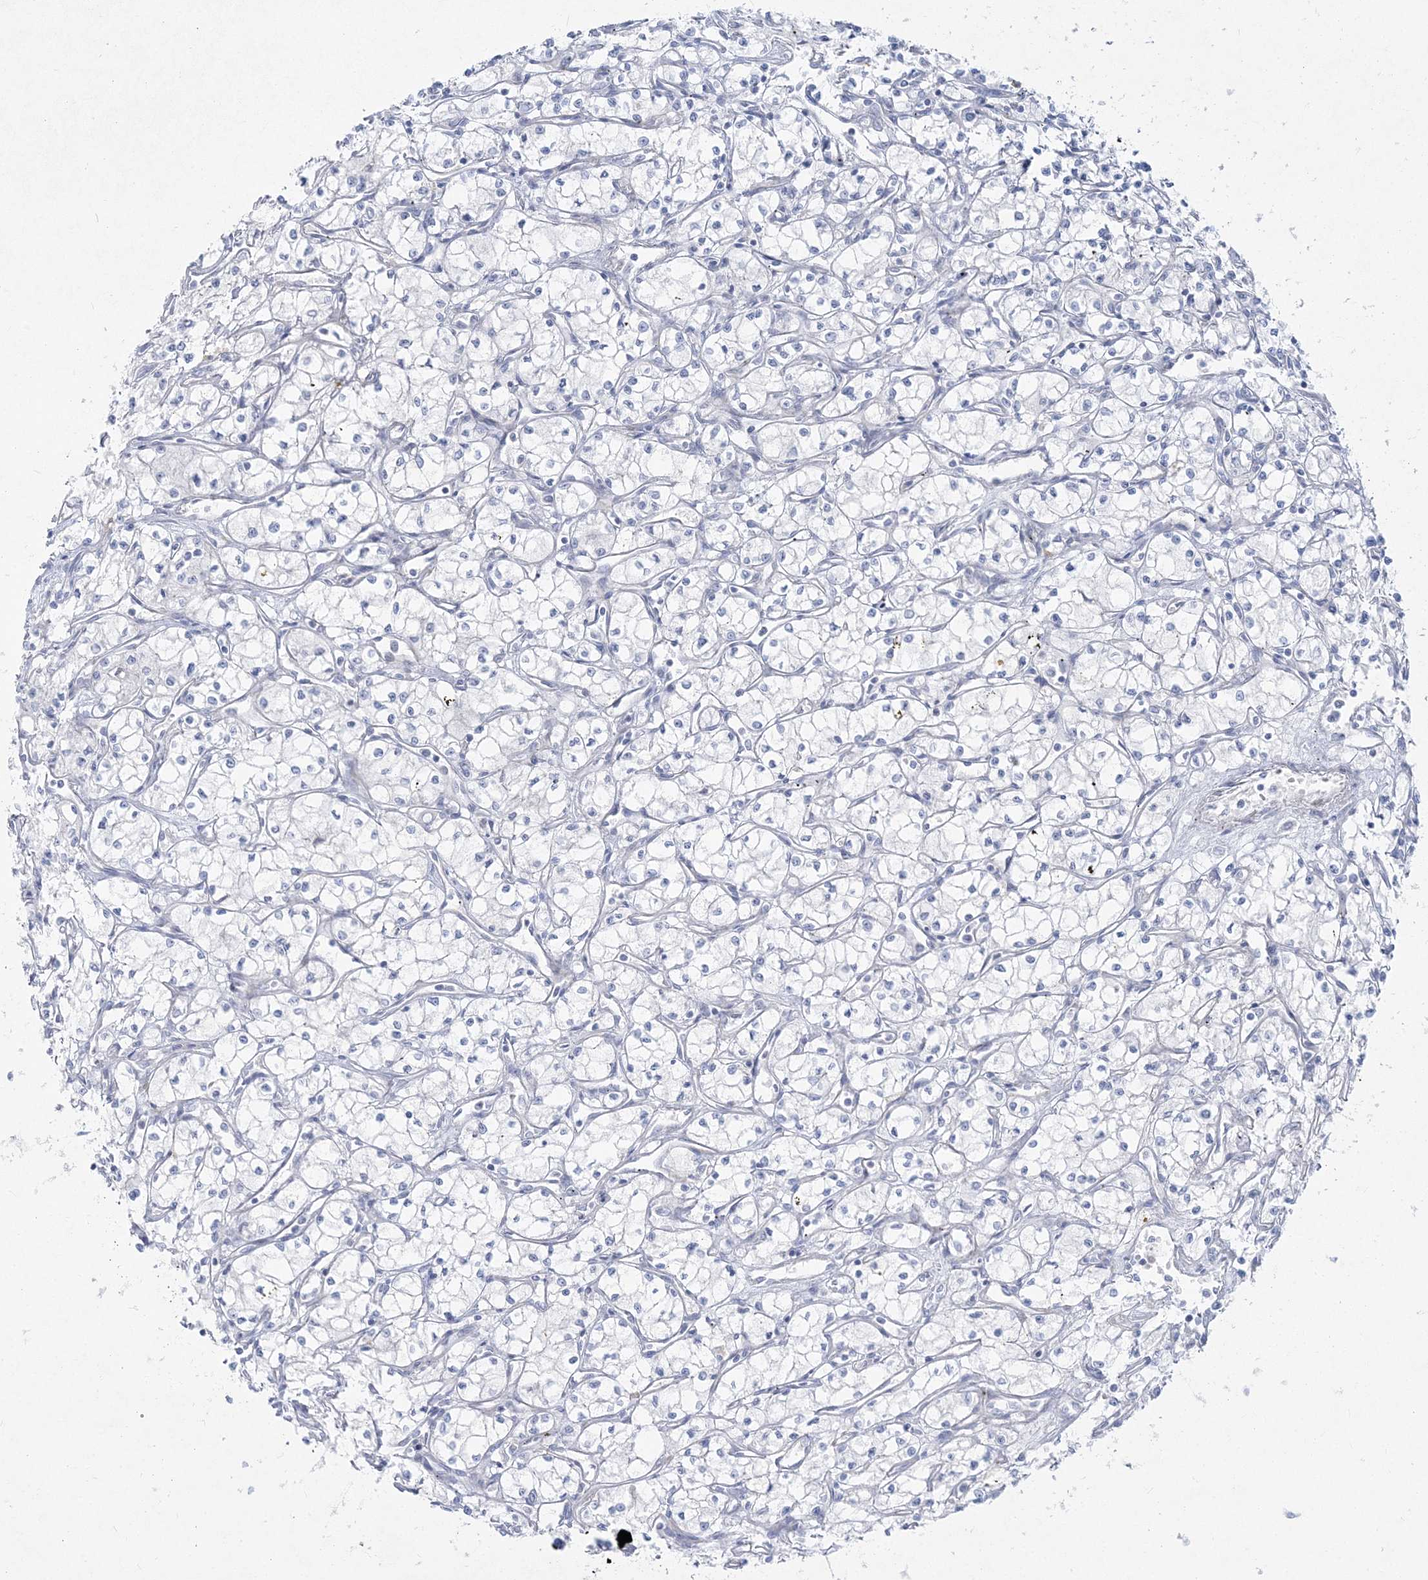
{"staining": {"intensity": "negative", "quantity": "none", "location": "none"}, "tissue": "renal cancer", "cell_type": "Tumor cells", "image_type": "cancer", "snomed": [{"axis": "morphology", "description": "Adenocarcinoma, NOS"}, {"axis": "topography", "description": "Kidney"}], "caption": "Renal adenocarcinoma was stained to show a protein in brown. There is no significant staining in tumor cells.", "gene": "GPAT2", "patient": {"sex": "male", "age": 59}}